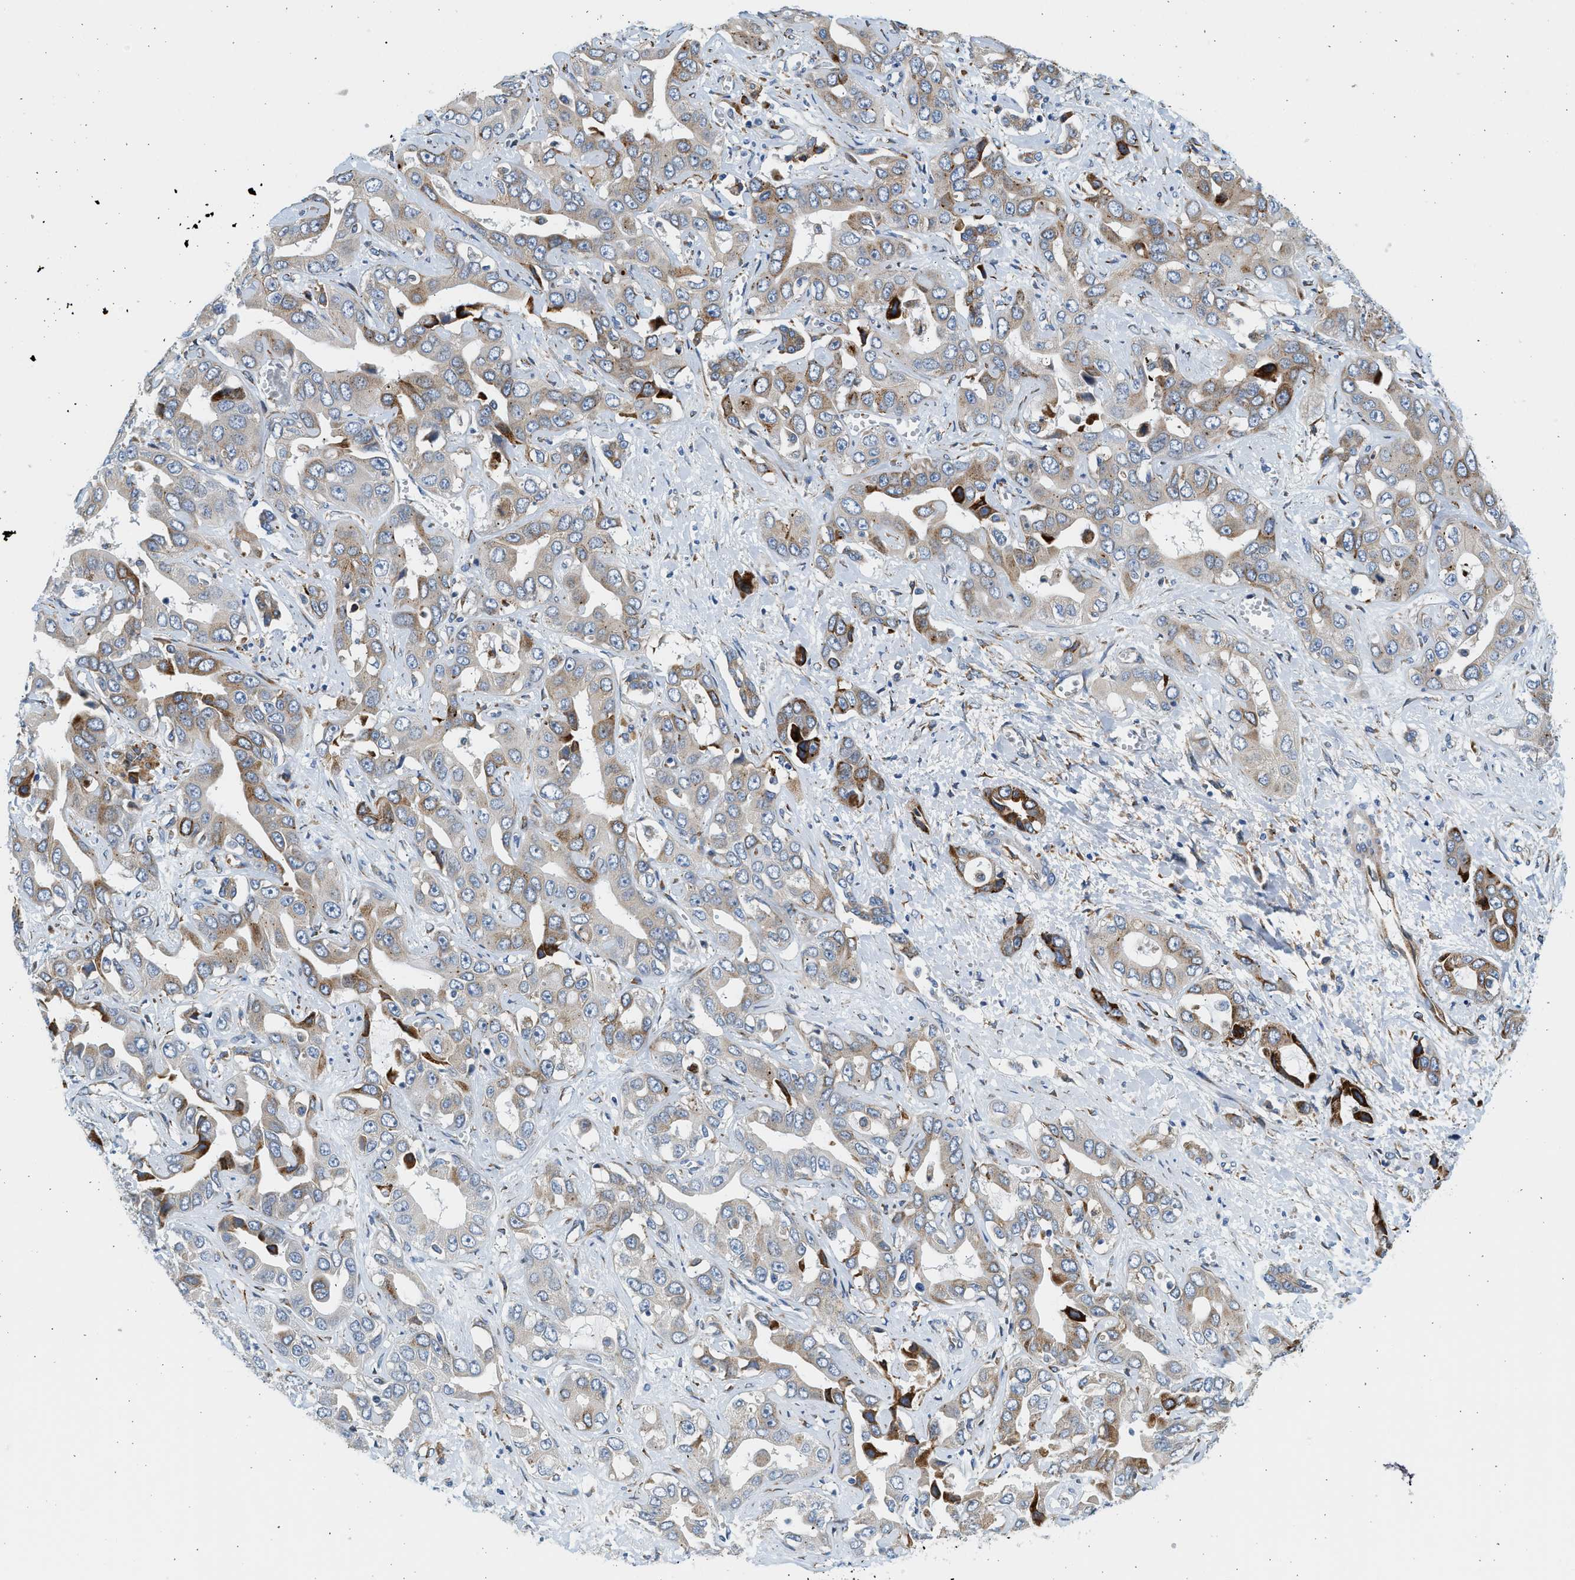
{"staining": {"intensity": "moderate", "quantity": "<25%", "location": "cytoplasmic/membranous"}, "tissue": "liver cancer", "cell_type": "Tumor cells", "image_type": "cancer", "snomed": [{"axis": "morphology", "description": "Cholangiocarcinoma"}, {"axis": "topography", "description": "Liver"}], "caption": "Protein expression analysis of cholangiocarcinoma (liver) shows moderate cytoplasmic/membranous expression in about <25% of tumor cells.", "gene": "CNTN6", "patient": {"sex": "female", "age": 52}}